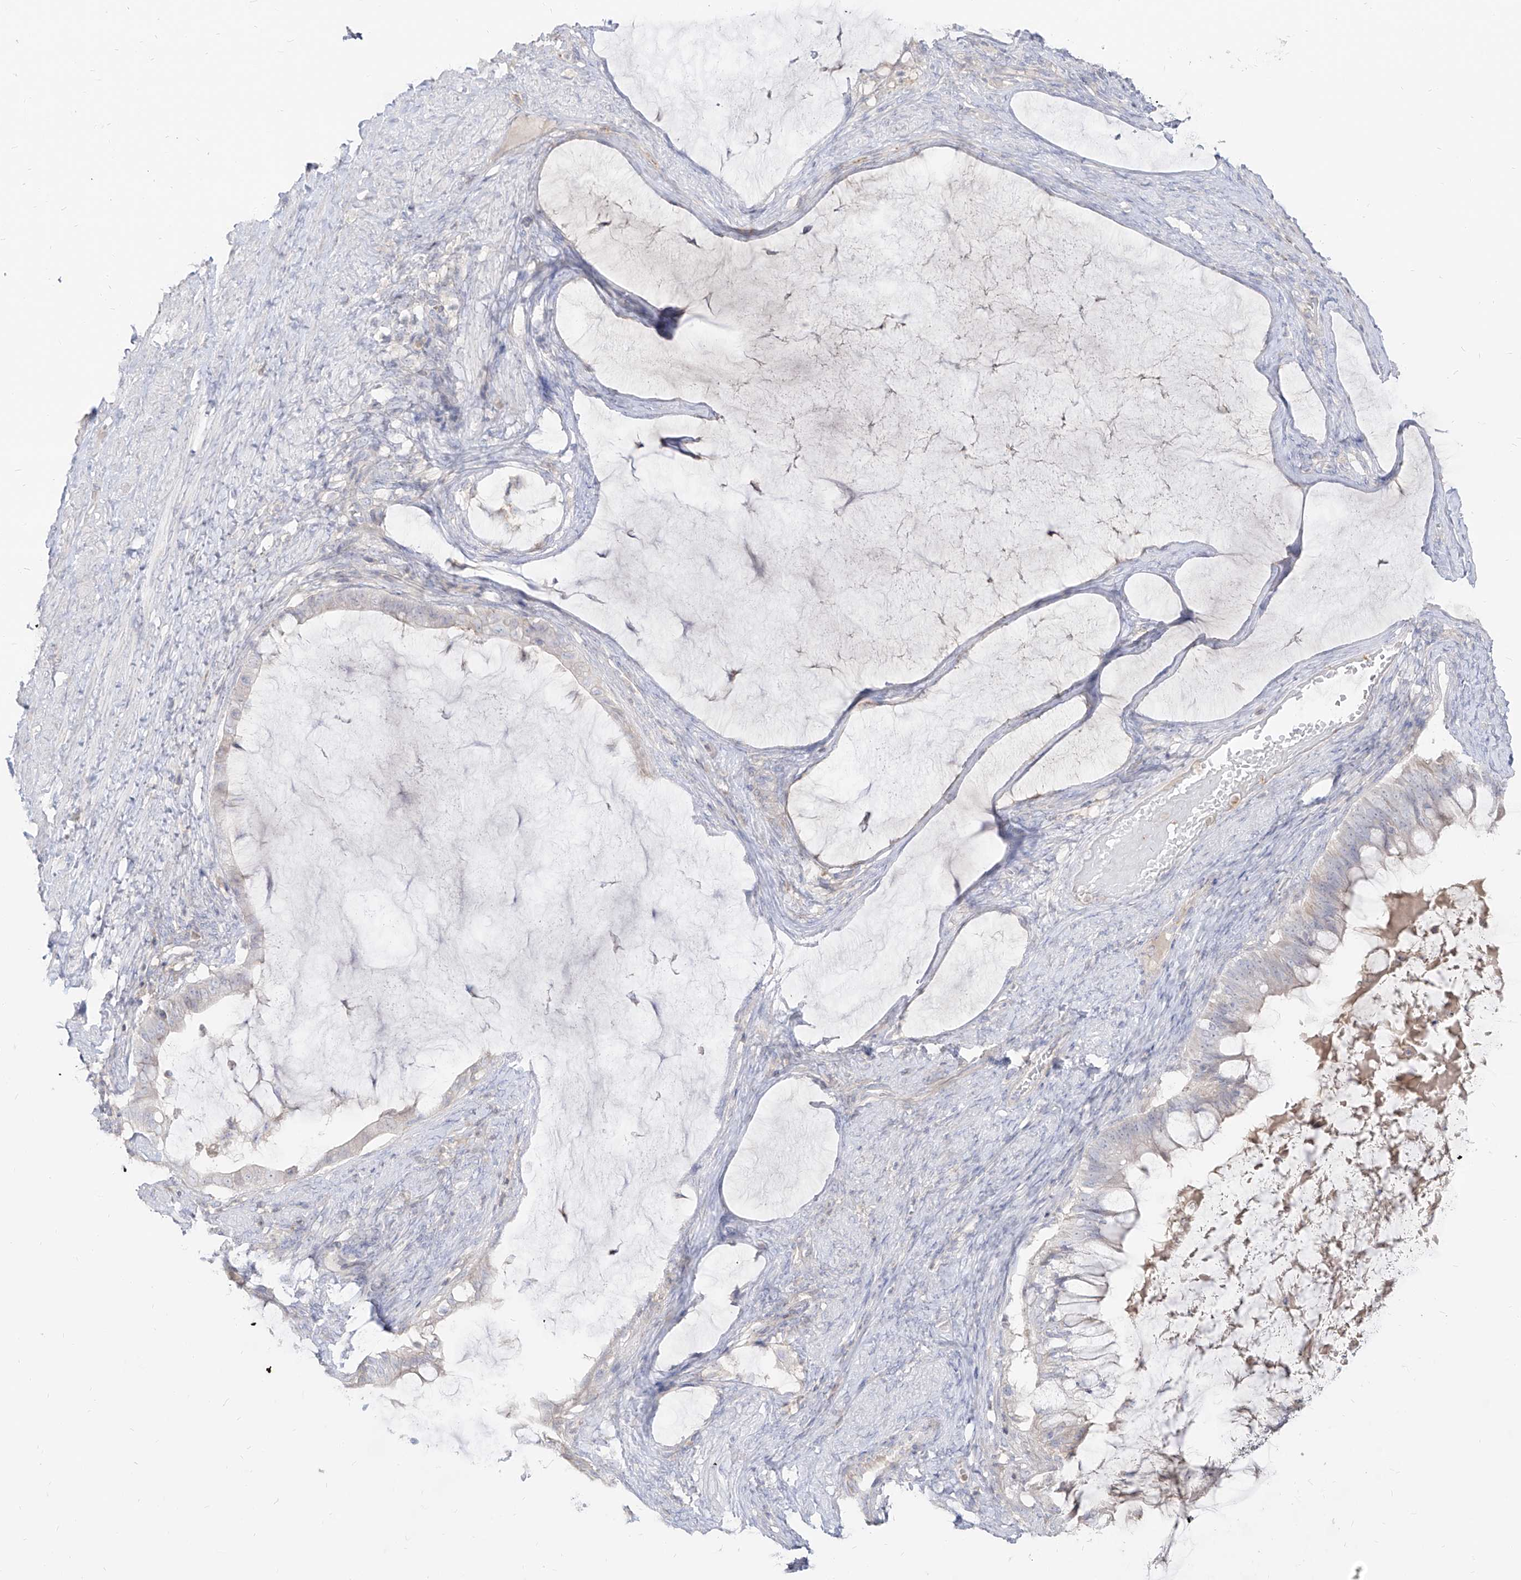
{"staining": {"intensity": "negative", "quantity": "none", "location": "none"}, "tissue": "ovarian cancer", "cell_type": "Tumor cells", "image_type": "cancer", "snomed": [{"axis": "morphology", "description": "Cystadenocarcinoma, mucinous, NOS"}, {"axis": "topography", "description": "Ovary"}], "caption": "An immunohistochemistry (IHC) histopathology image of ovarian mucinous cystadenocarcinoma is shown. There is no staining in tumor cells of ovarian mucinous cystadenocarcinoma.", "gene": "RBFOX3", "patient": {"sex": "female", "age": 61}}